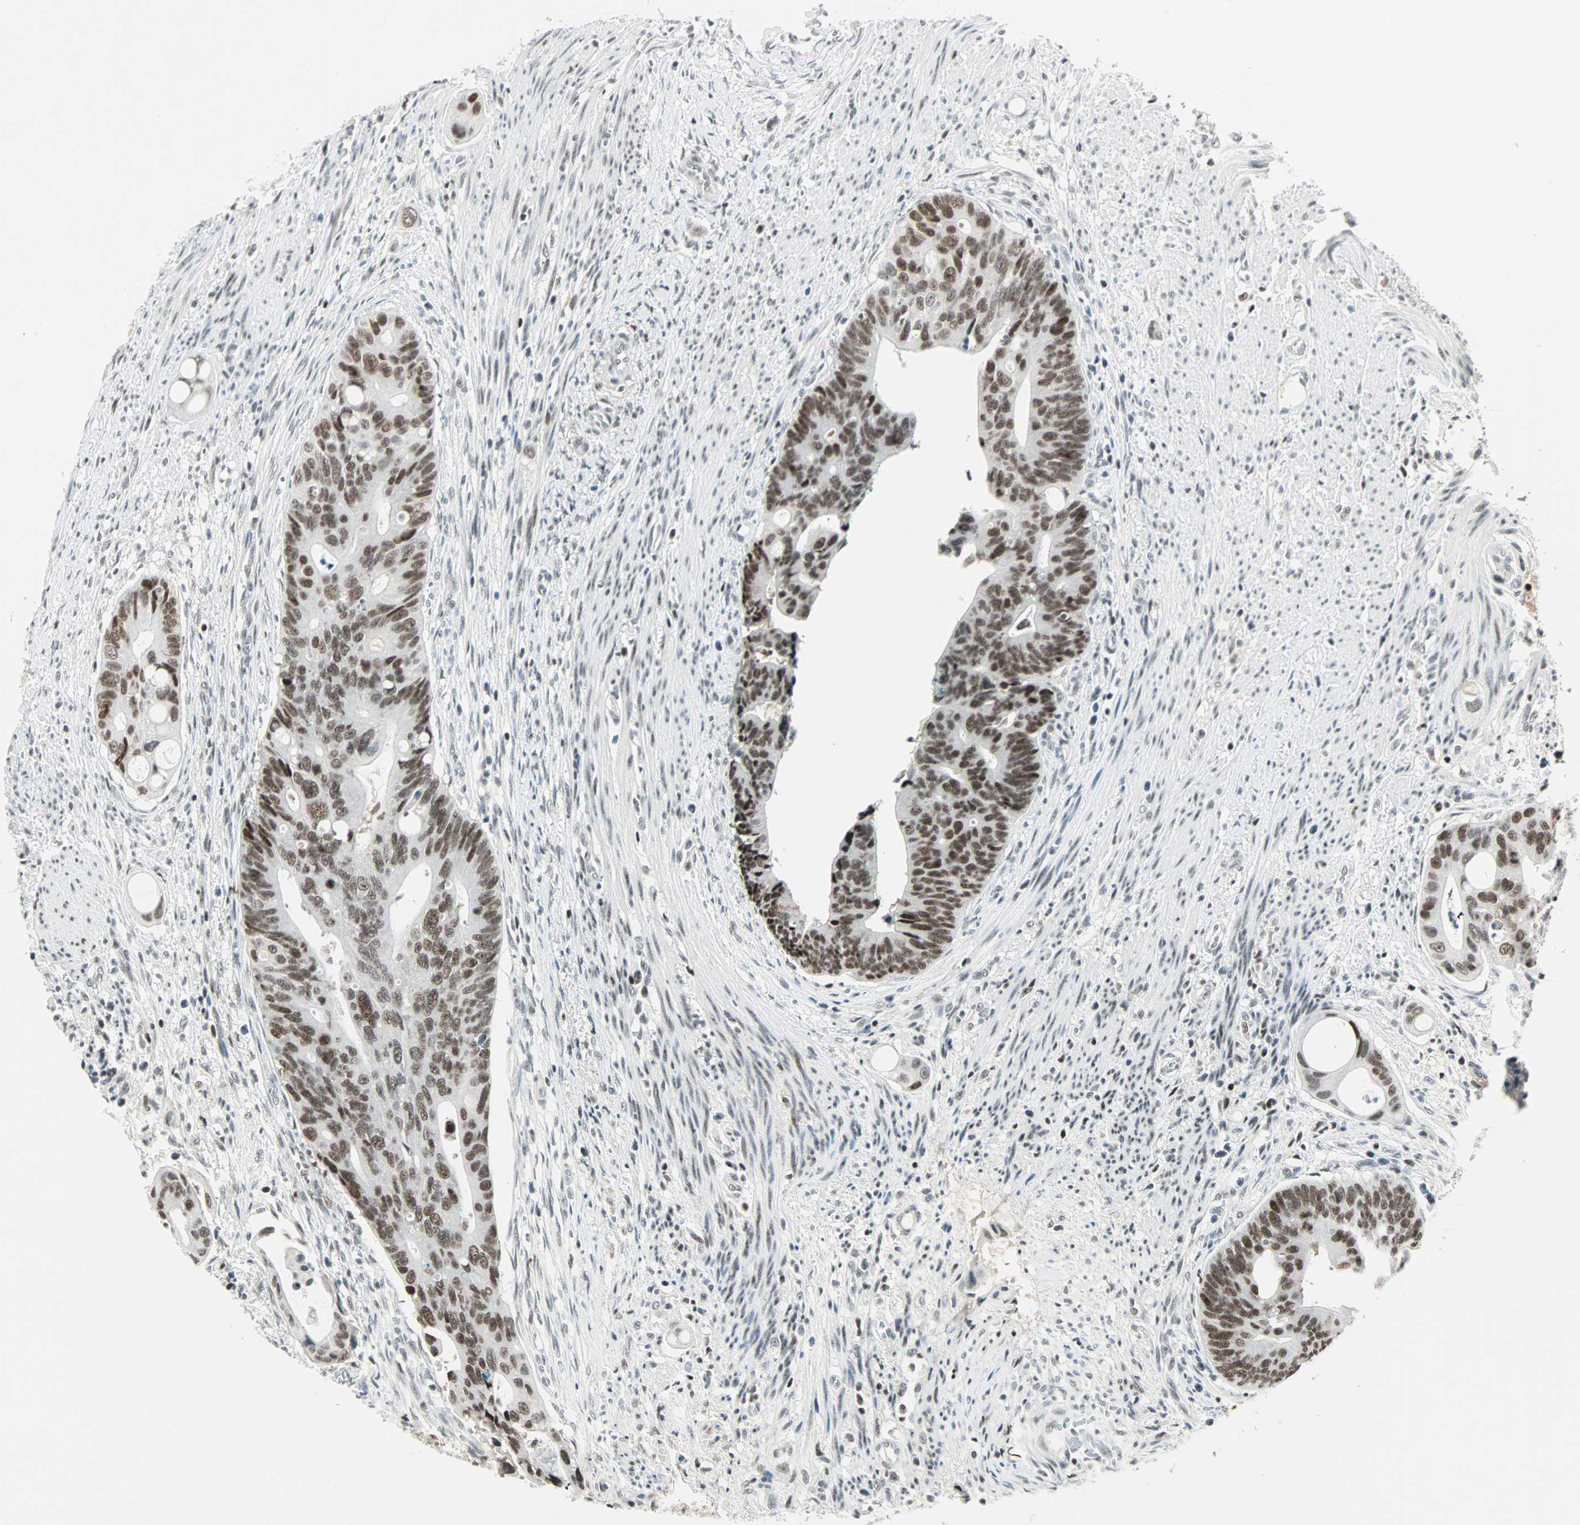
{"staining": {"intensity": "strong", "quantity": ">75%", "location": "nuclear"}, "tissue": "colorectal cancer", "cell_type": "Tumor cells", "image_type": "cancer", "snomed": [{"axis": "morphology", "description": "Adenocarcinoma, NOS"}, {"axis": "topography", "description": "Colon"}], "caption": "Strong nuclear protein staining is present in about >75% of tumor cells in adenocarcinoma (colorectal). Immunohistochemistry (ihc) stains the protein in brown and the nuclei are stained blue.", "gene": "SIN3A", "patient": {"sex": "female", "age": 57}}